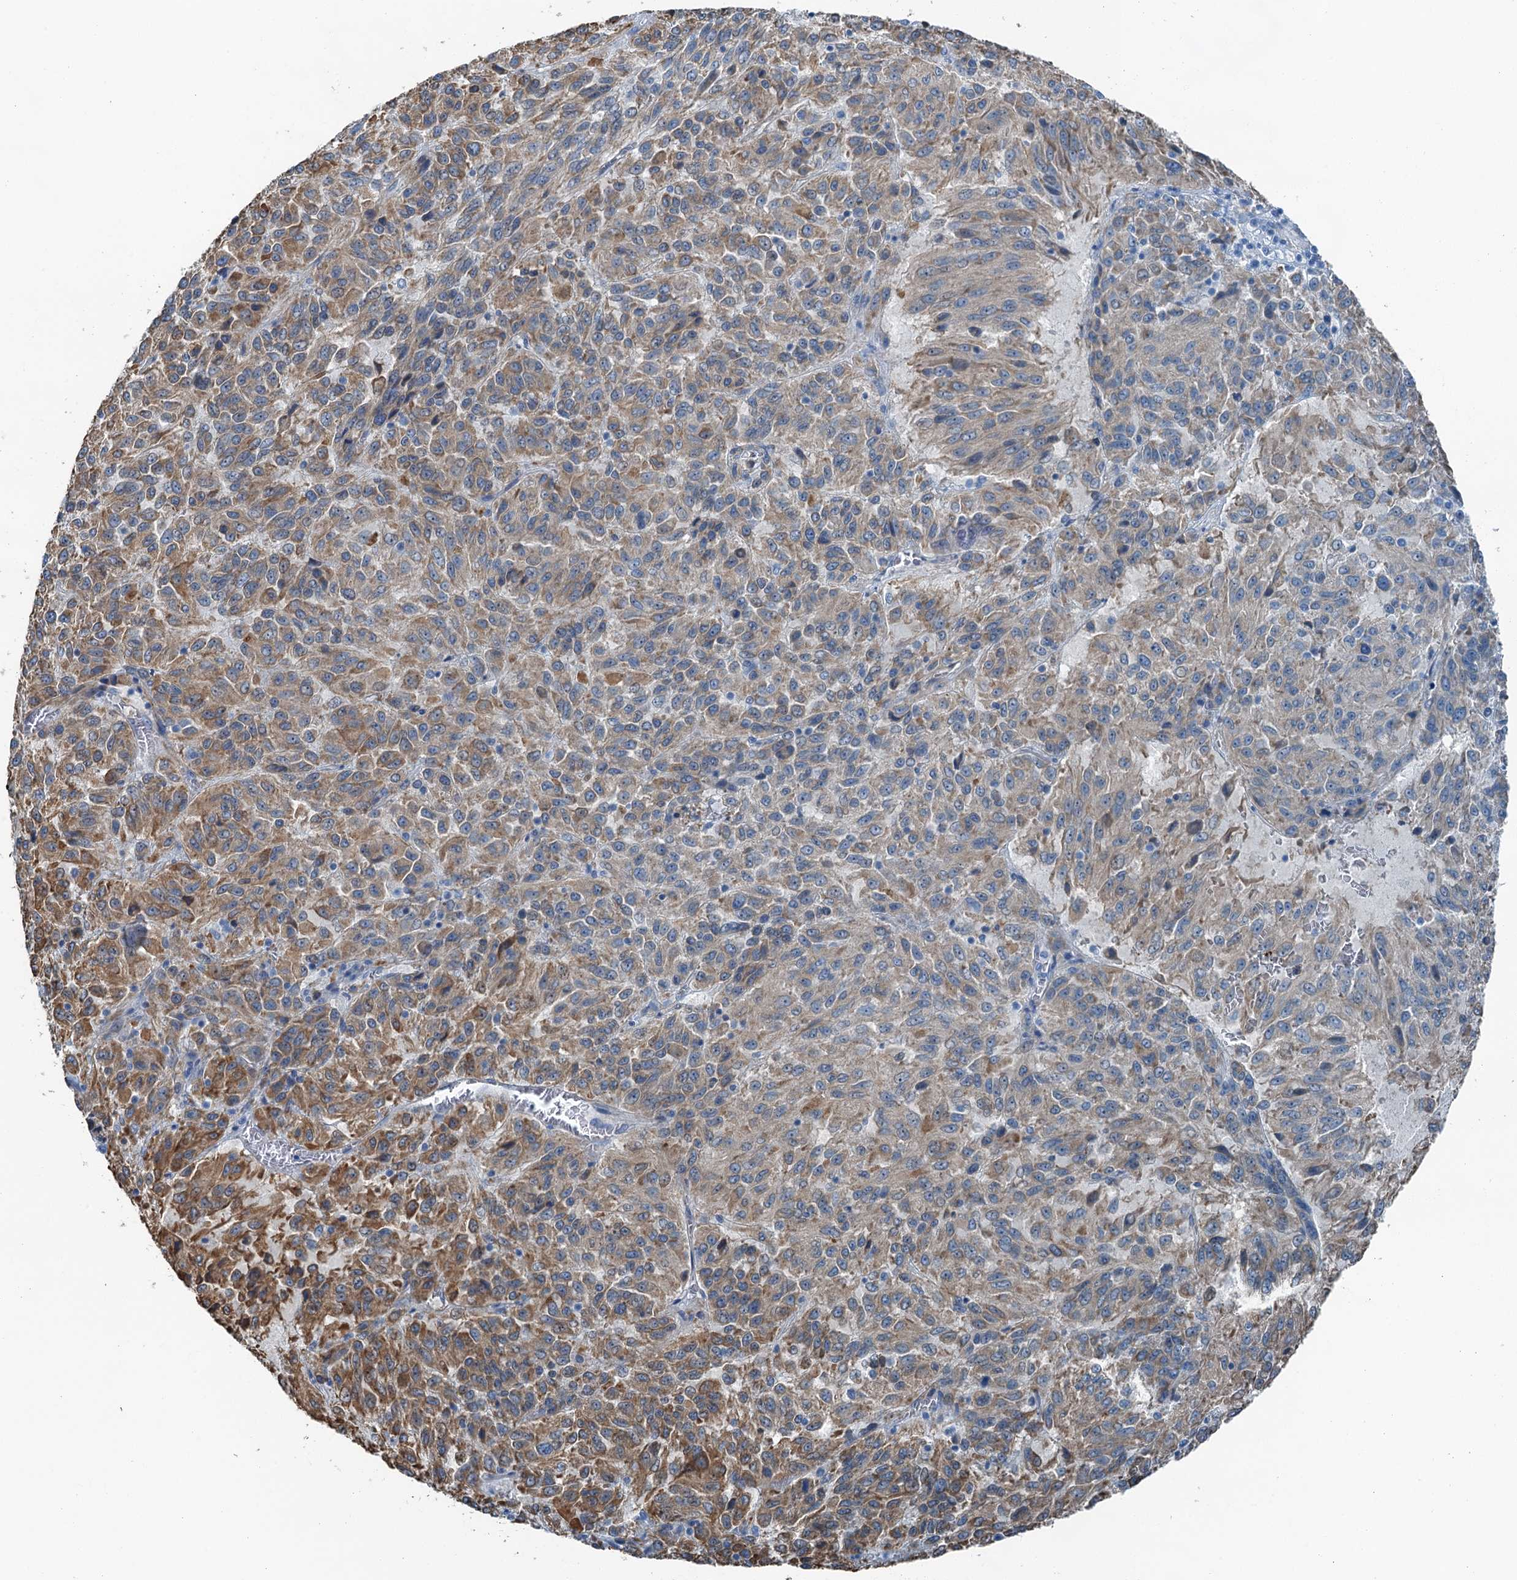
{"staining": {"intensity": "moderate", "quantity": ">75%", "location": "cytoplasmic/membranous"}, "tissue": "melanoma", "cell_type": "Tumor cells", "image_type": "cancer", "snomed": [{"axis": "morphology", "description": "Malignant melanoma, Metastatic site"}, {"axis": "topography", "description": "Lung"}], "caption": "Moderate cytoplasmic/membranous staining is identified in about >75% of tumor cells in malignant melanoma (metastatic site).", "gene": "TMOD2", "patient": {"sex": "male", "age": 64}}